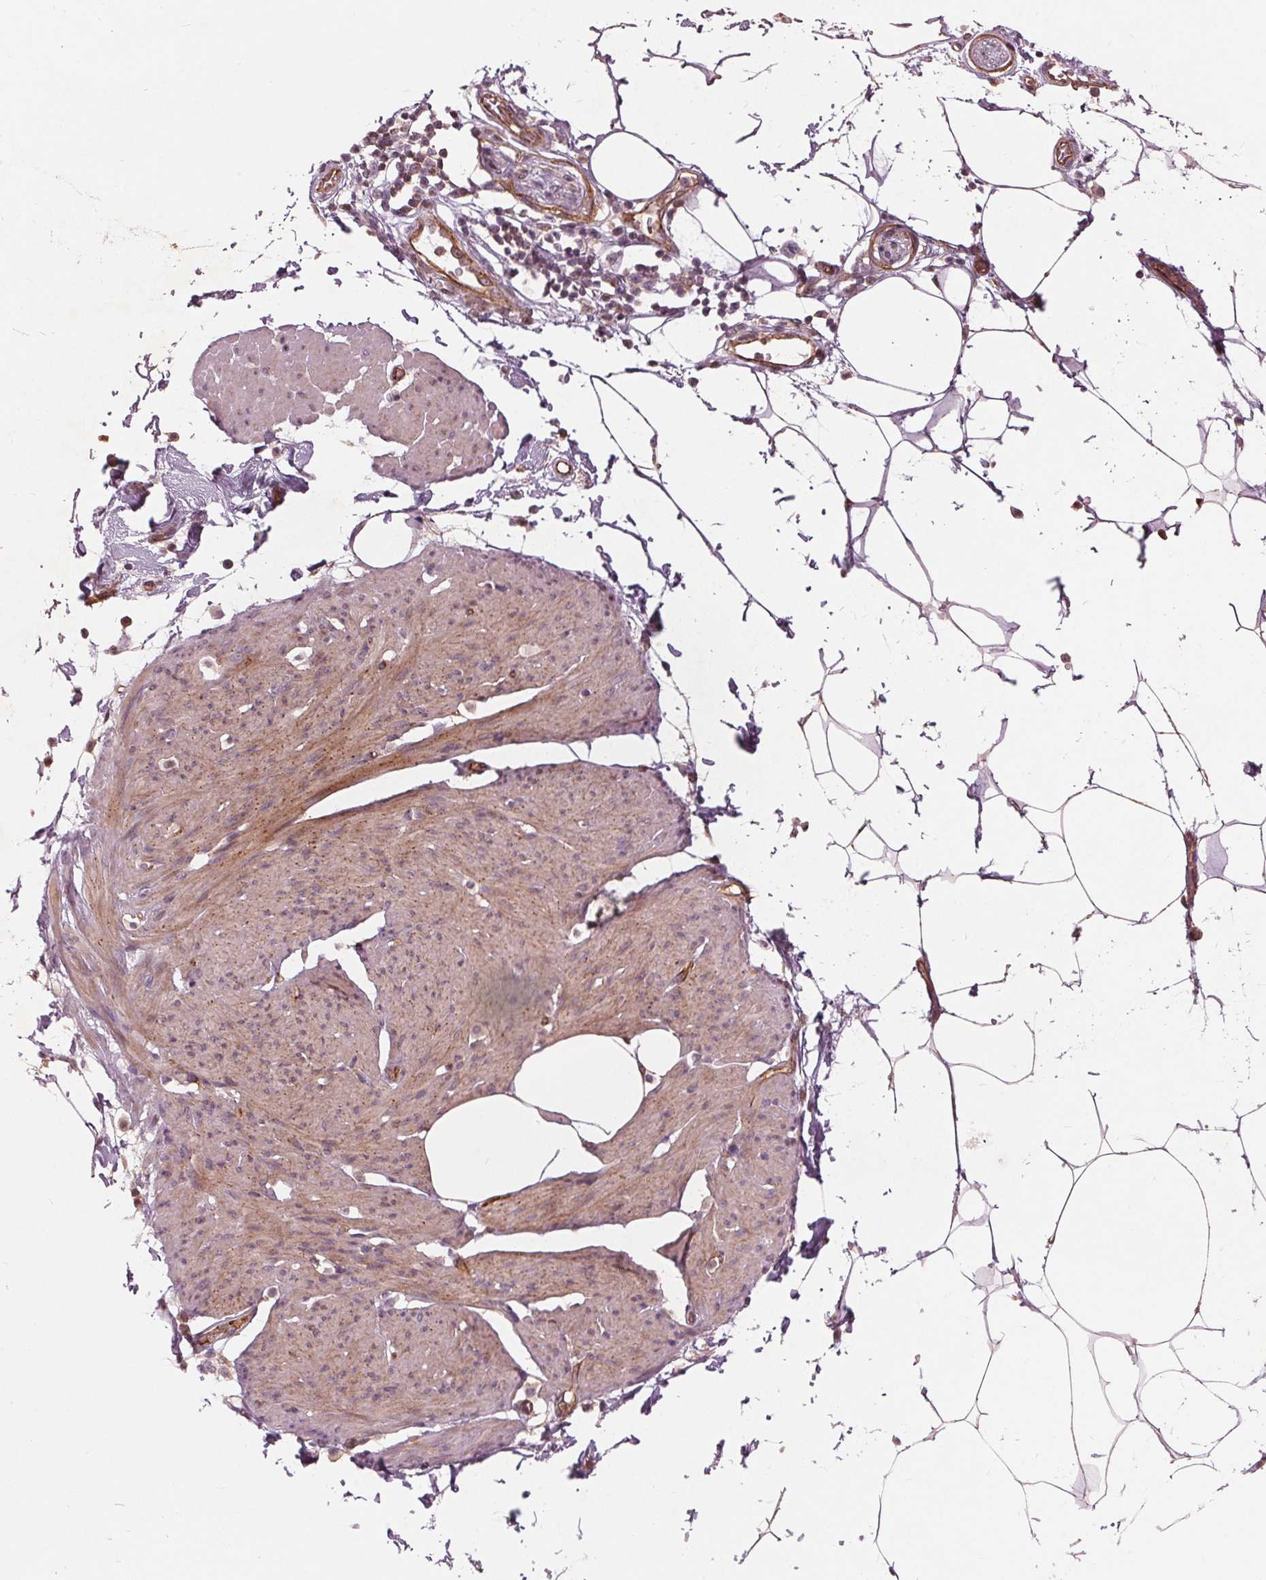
{"staining": {"intensity": "moderate", "quantity": "25%-75%", "location": "cytoplasmic/membranous,nuclear"}, "tissue": "smooth muscle", "cell_type": "Smooth muscle cells", "image_type": "normal", "snomed": [{"axis": "morphology", "description": "Normal tissue, NOS"}, {"axis": "topography", "description": "Adipose tissue"}, {"axis": "topography", "description": "Smooth muscle"}, {"axis": "topography", "description": "Peripheral nerve tissue"}], "caption": "Immunohistochemistry of benign human smooth muscle demonstrates medium levels of moderate cytoplasmic/membranous,nuclear positivity in approximately 25%-75% of smooth muscle cells.", "gene": "TXNIP", "patient": {"sex": "male", "age": 83}}